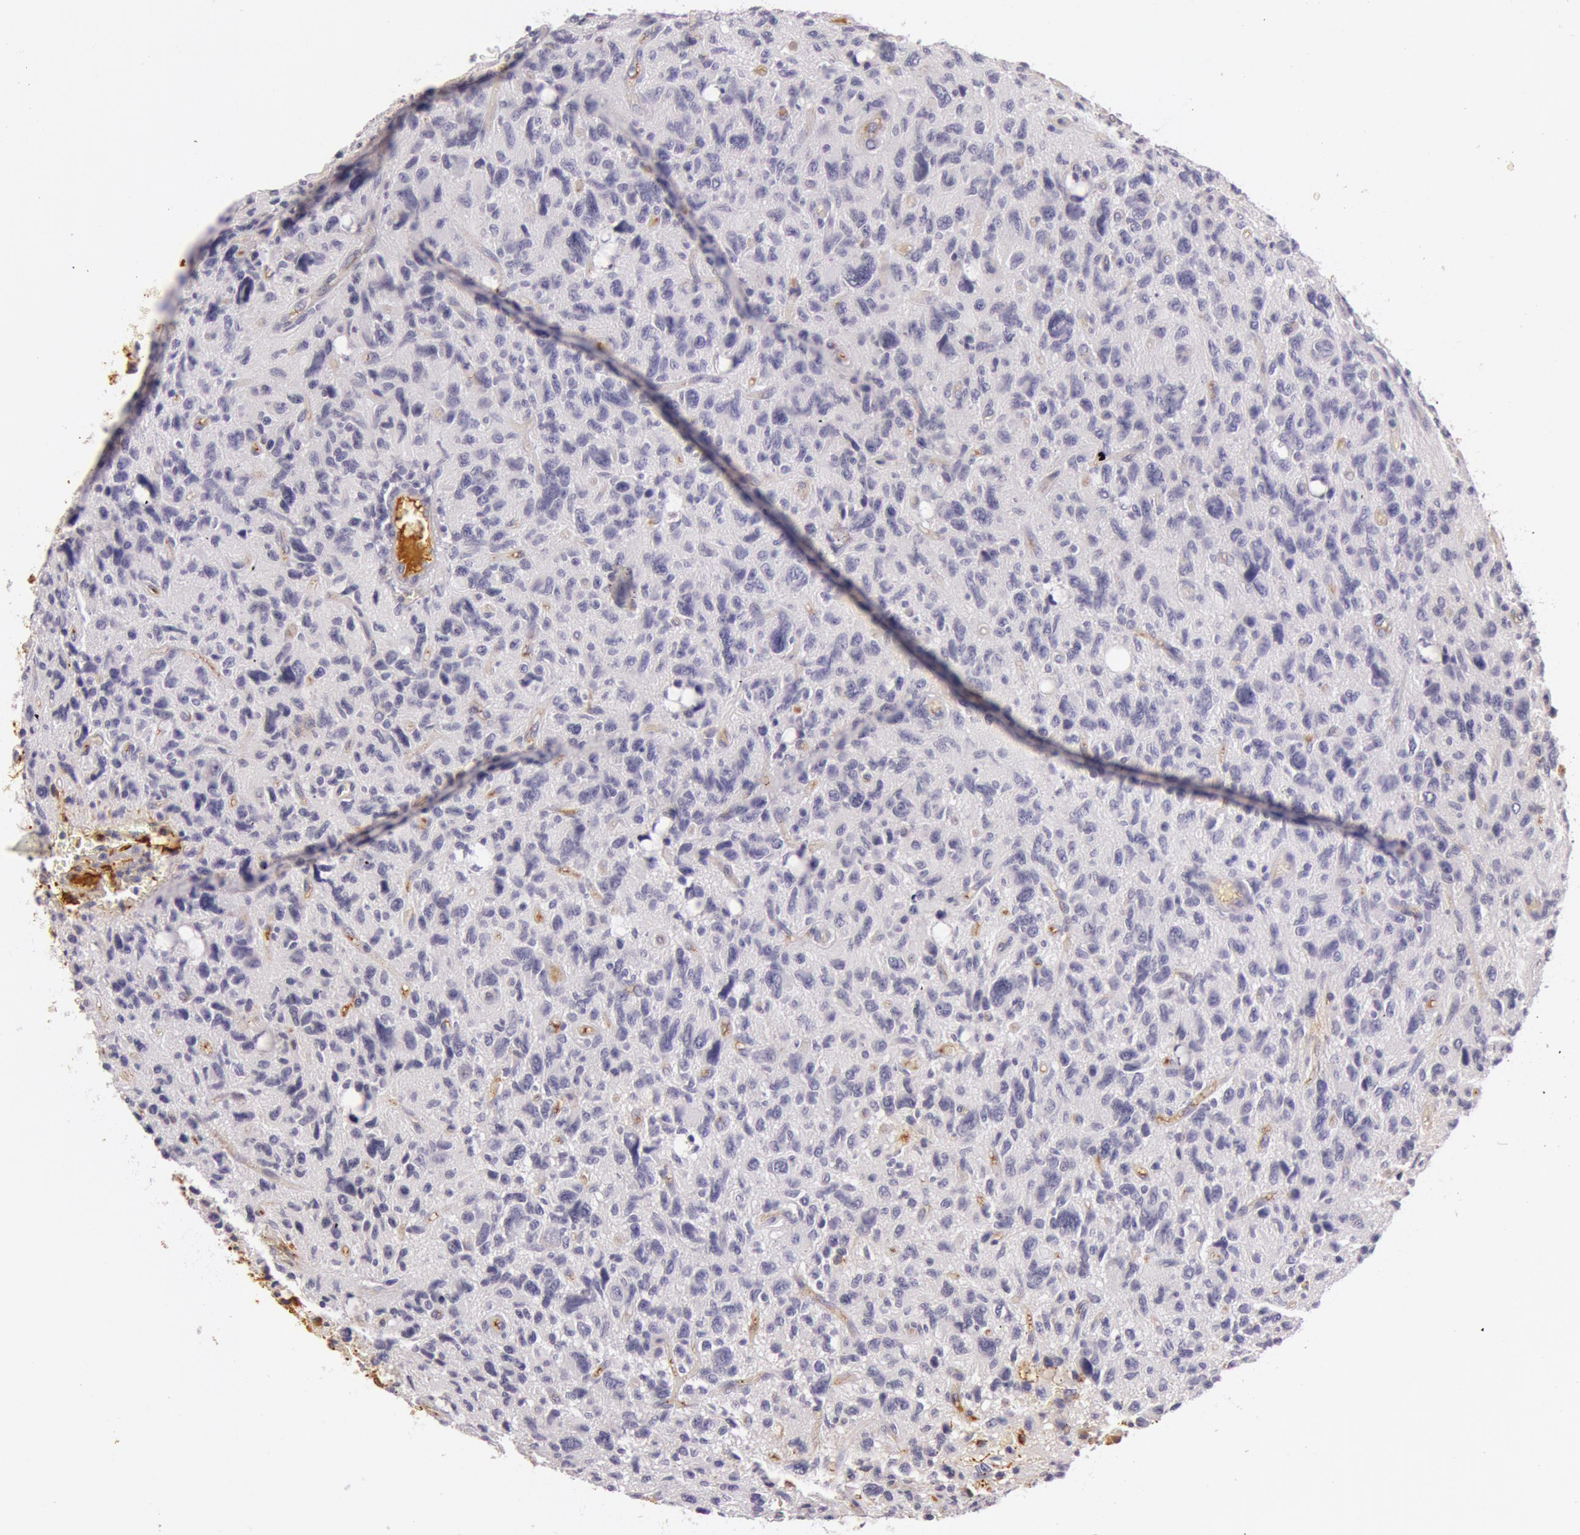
{"staining": {"intensity": "negative", "quantity": "none", "location": "none"}, "tissue": "glioma", "cell_type": "Tumor cells", "image_type": "cancer", "snomed": [{"axis": "morphology", "description": "Glioma, malignant, High grade"}, {"axis": "topography", "description": "Brain"}], "caption": "Histopathology image shows no protein staining in tumor cells of high-grade glioma (malignant) tissue. (Brightfield microscopy of DAB (3,3'-diaminobenzidine) immunohistochemistry (IHC) at high magnification).", "gene": "C4BPA", "patient": {"sex": "female", "age": 60}}